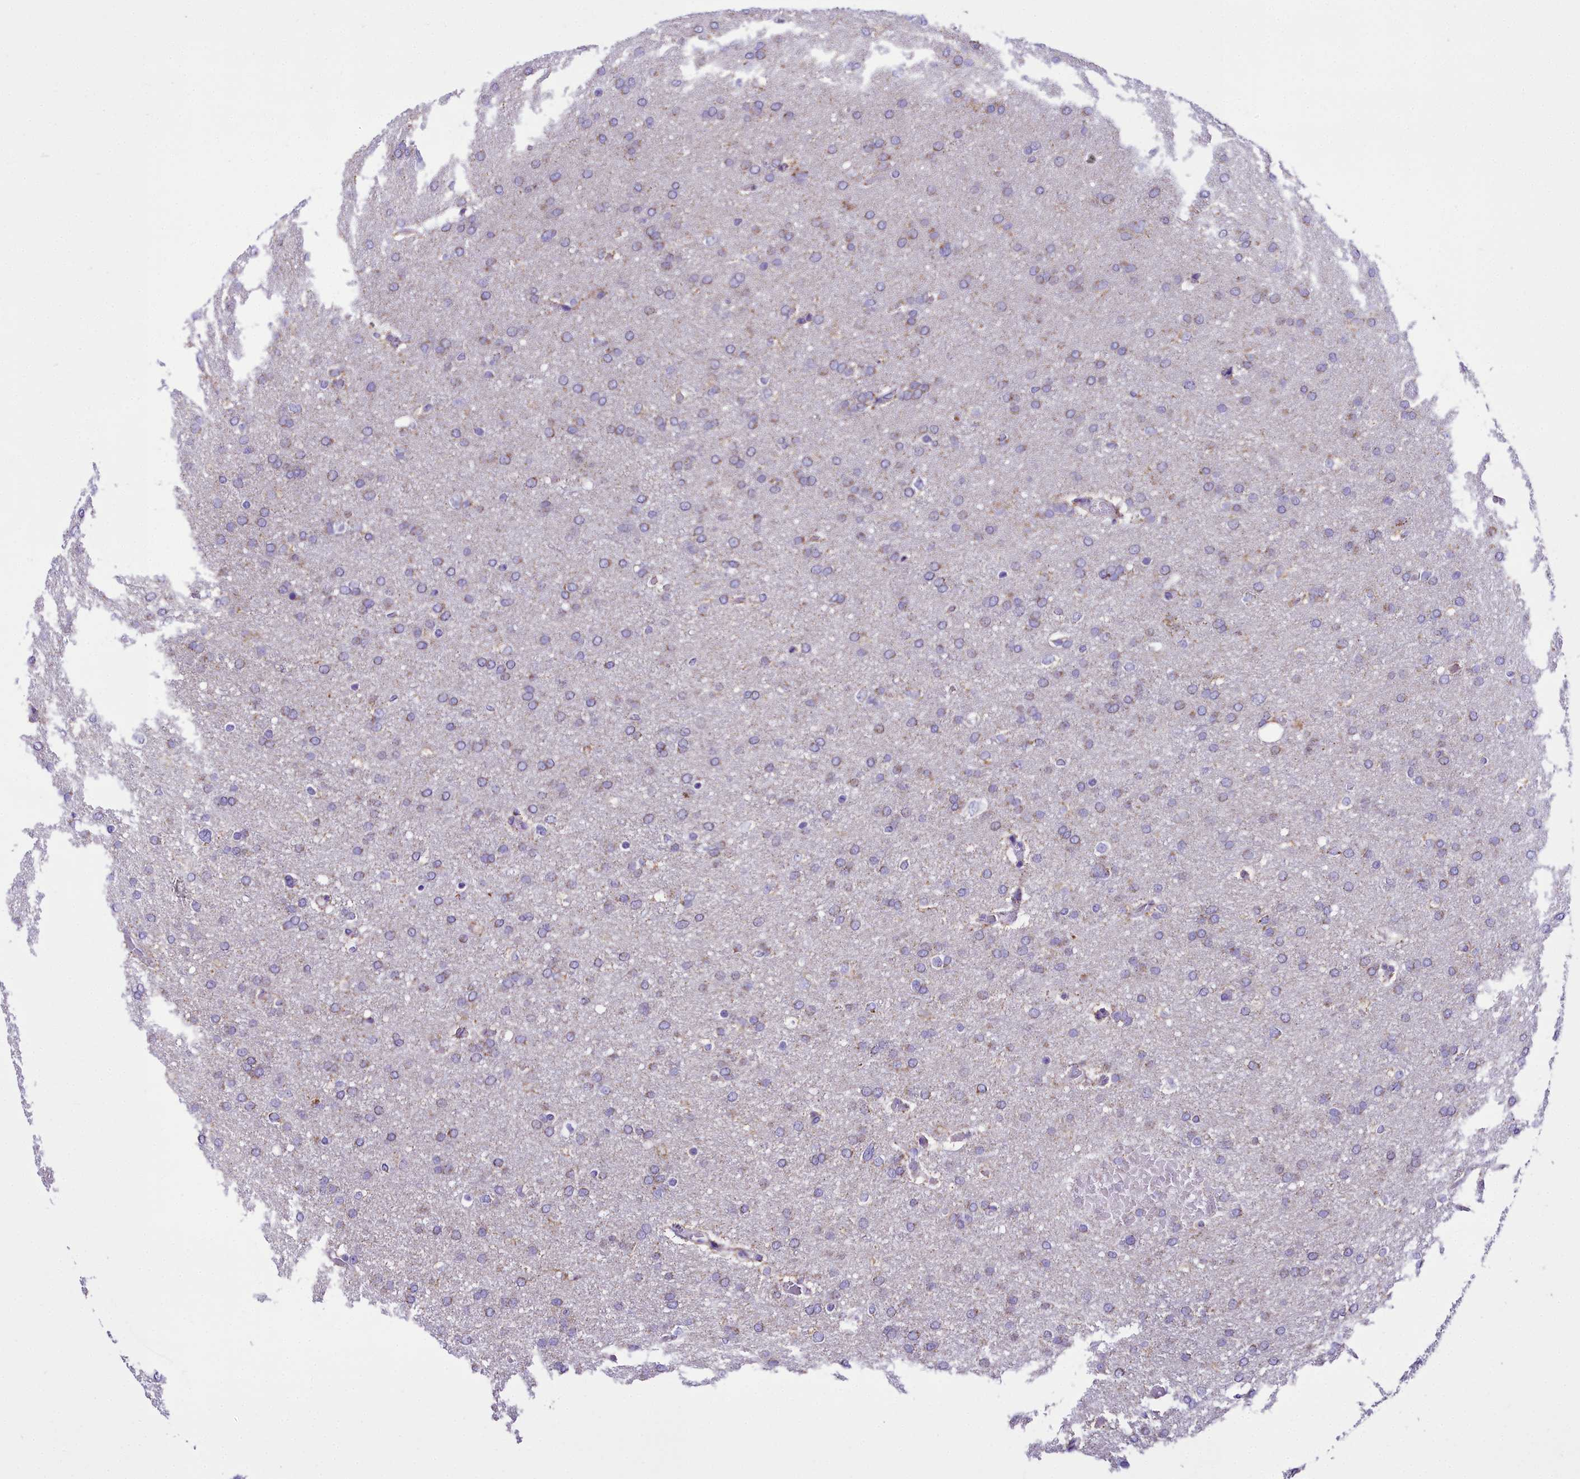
{"staining": {"intensity": "weak", "quantity": "25%-75%", "location": "cytoplasmic/membranous"}, "tissue": "glioma", "cell_type": "Tumor cells", "image_type": "cancer", "snomed": [{"axis": "morphology", "description": "Glioma, malignant, High grade"}, {"axis": "topography", "description": "Cerebral cortex"}], "caption": "Immunohistochemistry histopathology image of neoplastic tissue: human malignant glioma (high-grade) stained using immunohistochemistry (IHC) displays low levels of weak protein expression localized specifically in the cytoplasmic/membranous of tumor cells, appearing as a cytoplasmic/membranous brown color.", "gene": "WDFY3", "patient": {"sex": "female", "age": 36}}